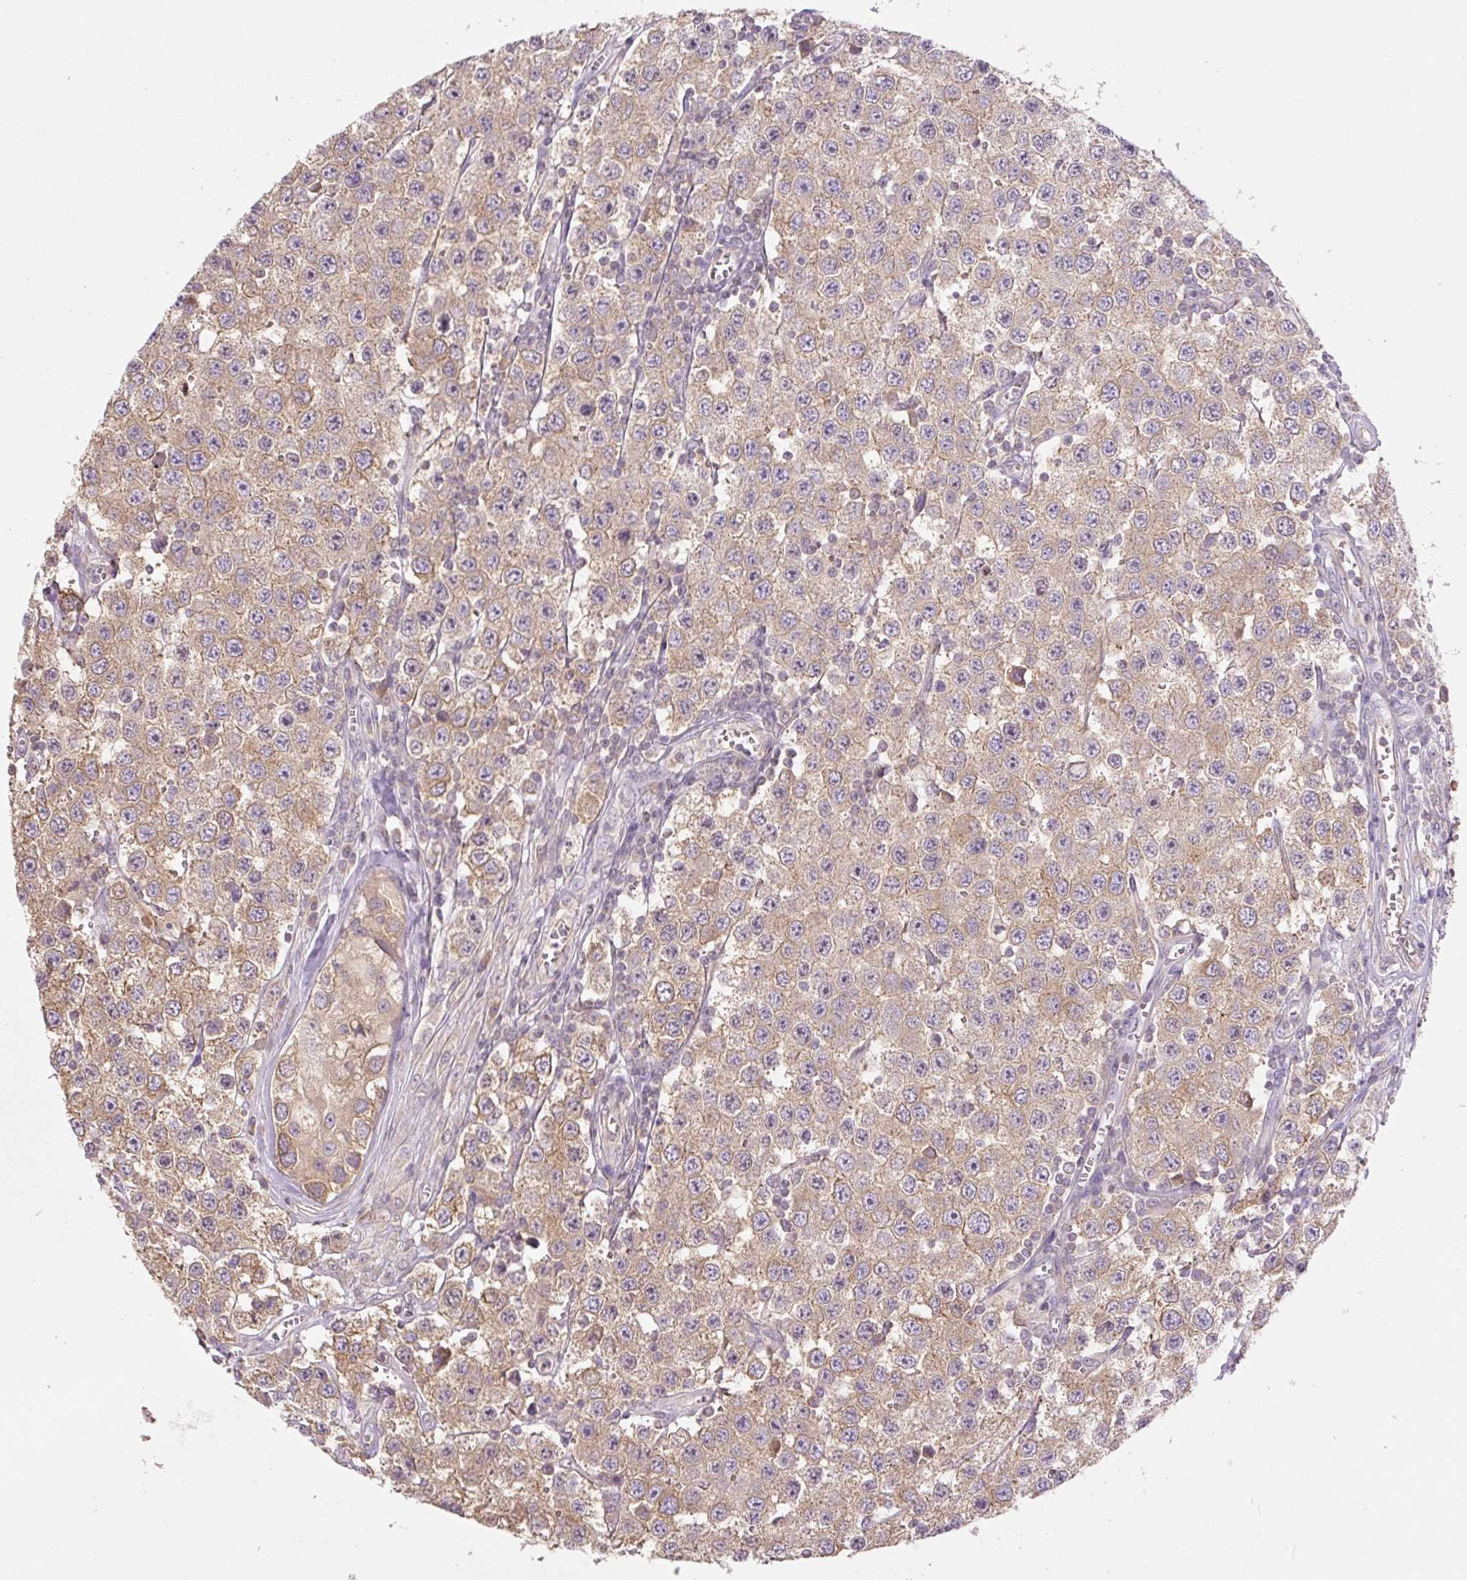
{"staining": {"intensity": "weak", "quantity": "25%-75%", "location": "cytoplasmic/membranous"}, "tissue": "testis cancer", "cell_type": "Tumor cells", "image_type": "cancer", "snomed": [{"axis": "morphology", "description": "Seminoma, NOS"}, {"axis": "topography", "description": "Testis"}], "caption": "A low amount of weak cytoplasmic/membranous positivity is appreciated in approximately 25%-75% of tumor cells in testis cancer tissue. (DAB IHC with brightfield microscopy, high magnification).", "gene": "COX8A", "patient": {"sex": "male", "age": 34}}